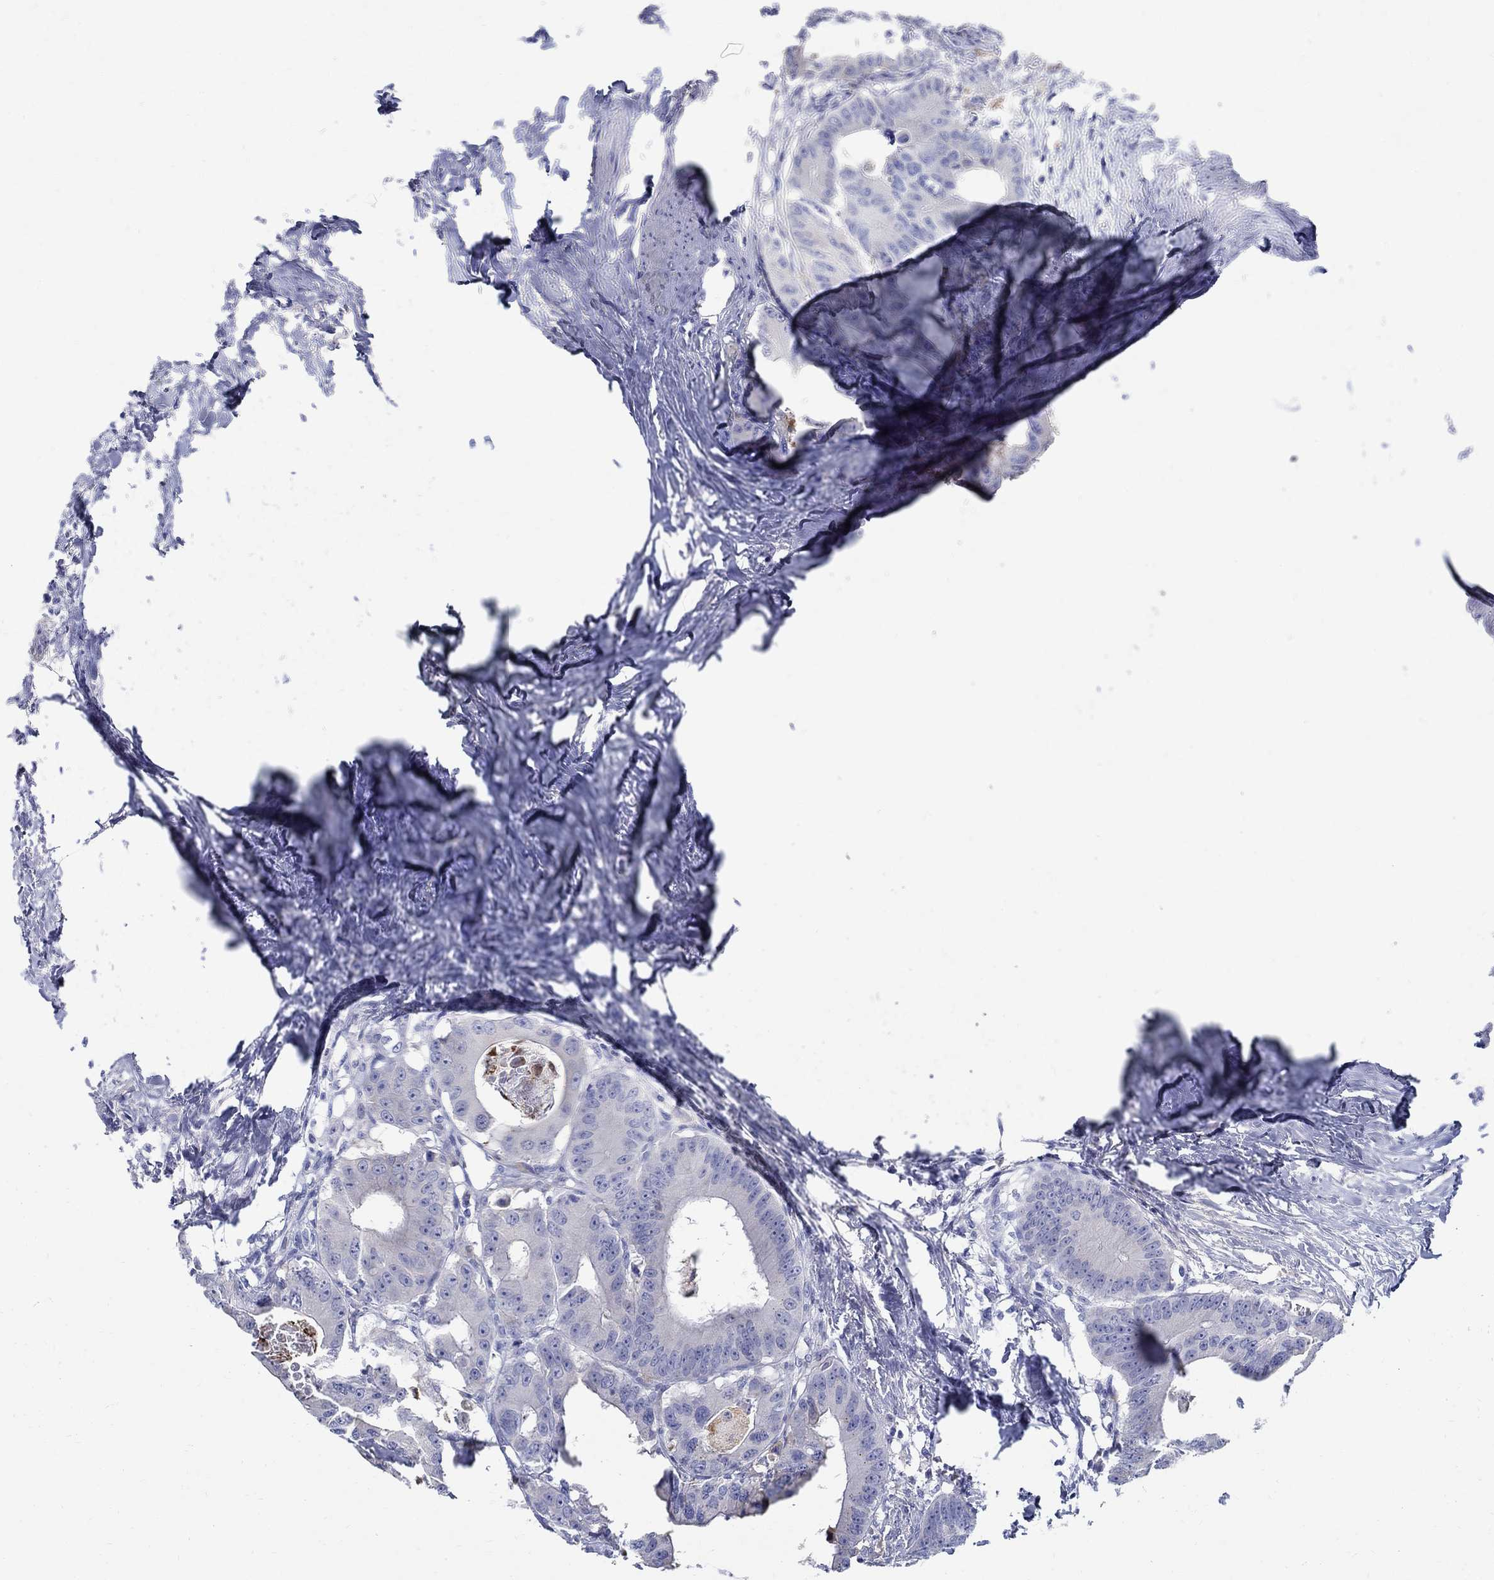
{"staining": {"intensity": "negative", "quantity": "none", "location": "none"}, "tissue": "colorectal cancer", "cell_type": "Tumor cells", "image_type": "cancer", "snomed": [{"axis": "morphology", "description": "Adenocarcinoma, NOS"}, {"axis": "topography", "description": "Rectum"}], "caption": "IHC of human colorectal cancer (adenocarcinoma) demonstrates no positivity in tumor cells.", "gene": "SOX2", "patient": {"sex": "male", "age": 64}}